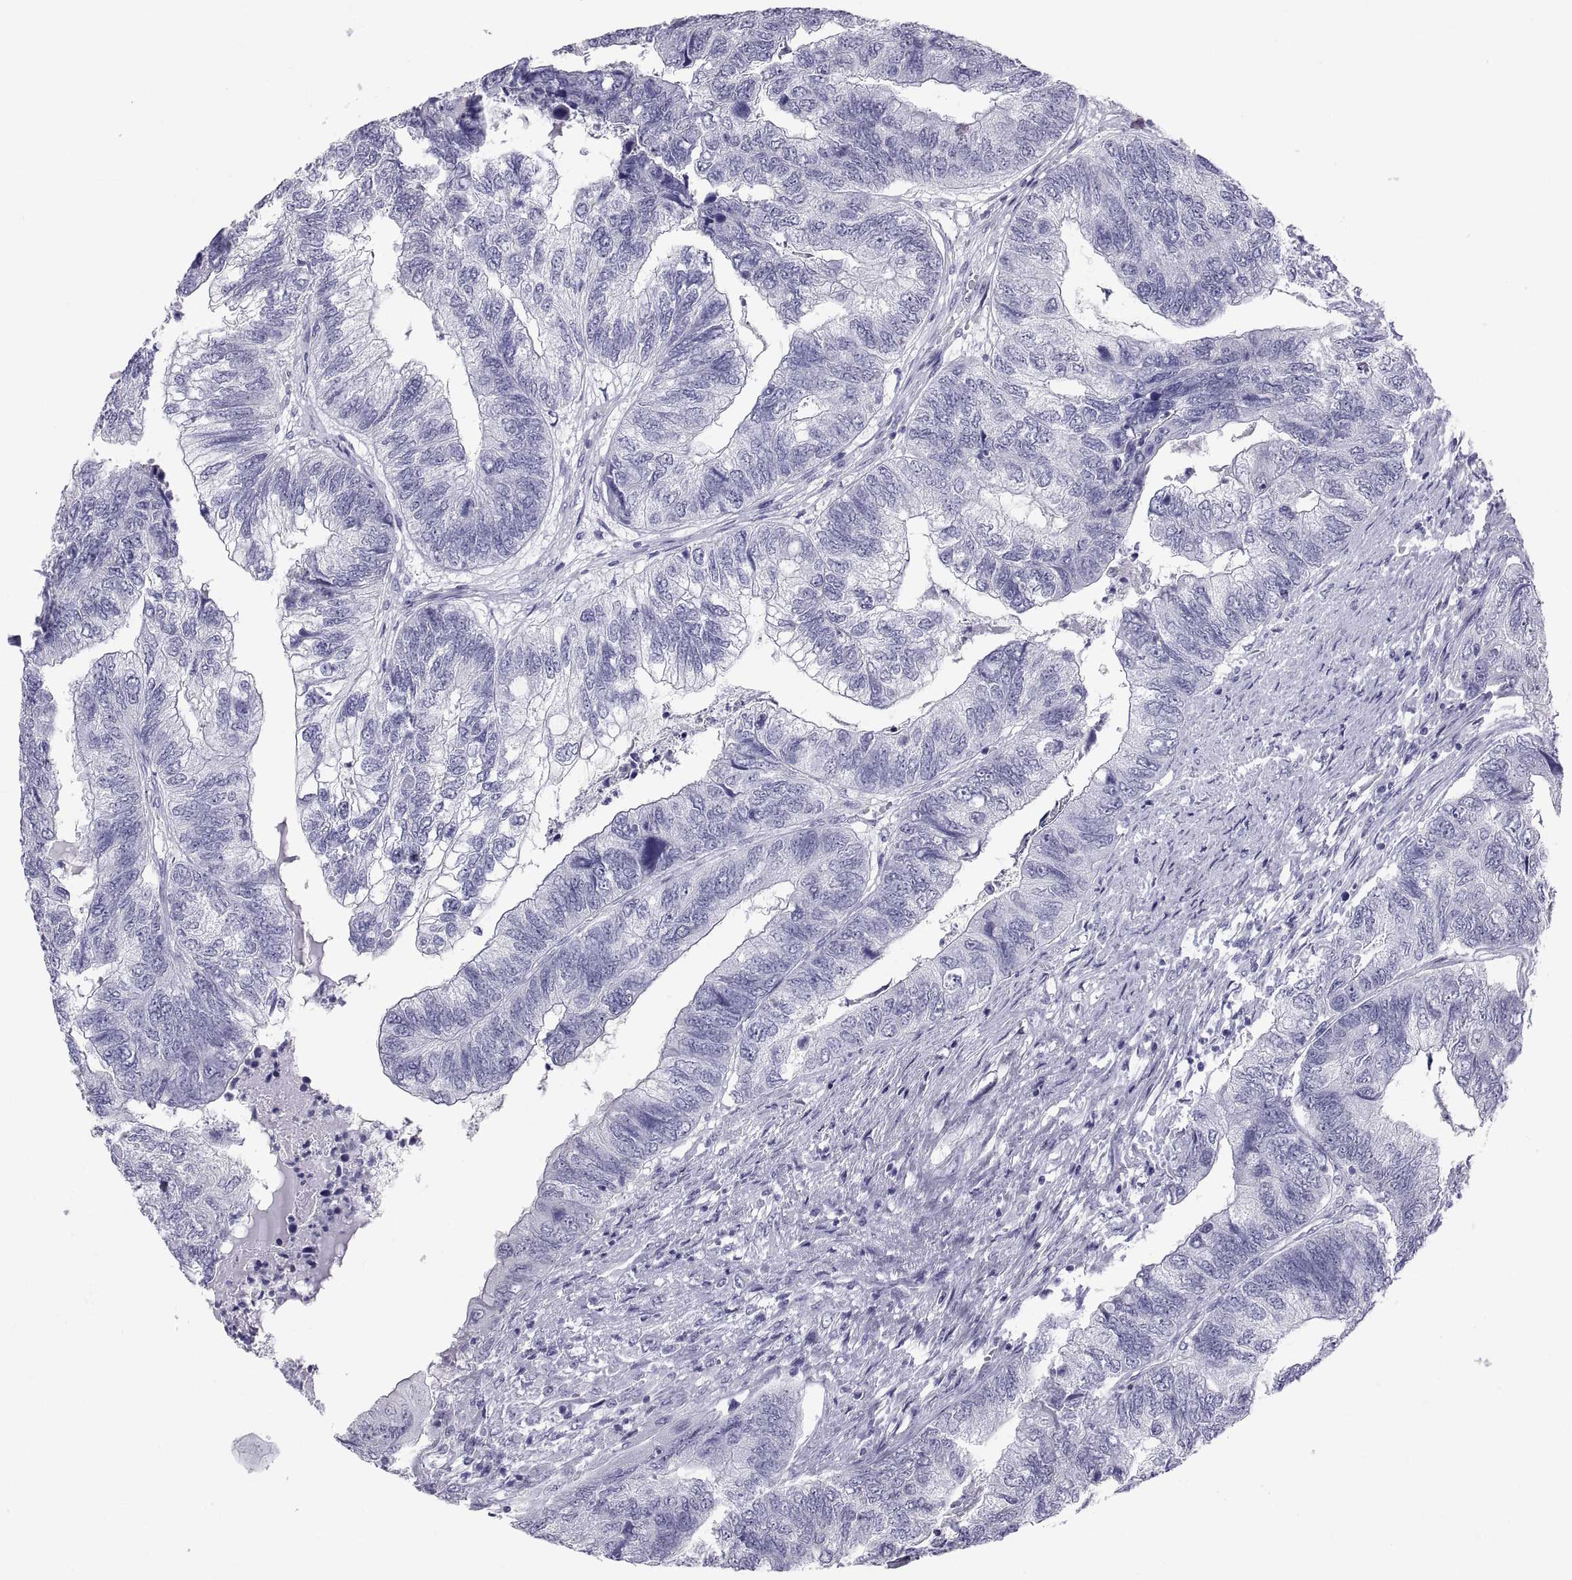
{"staining": {"intensity": "negative", "quantity": "none", "location": "none"}, "tissue": "colorectal cancer", "cell_type": "Tumor cells", "image_type": "cancer", "snomed": [{"axis": "morphology", "description": "Adenocarcinoma, NOS"}, {"axis": "topography", "description": "Colon"}], "caption": "A high-resolution photomicrograph shows immunohistochemistry staining of adenocarcinoma (colorectal), which exhibits no significant expression in tumor cells.", "gene": "FAM170A", "patient": {"sex": "female", "age": 67}}